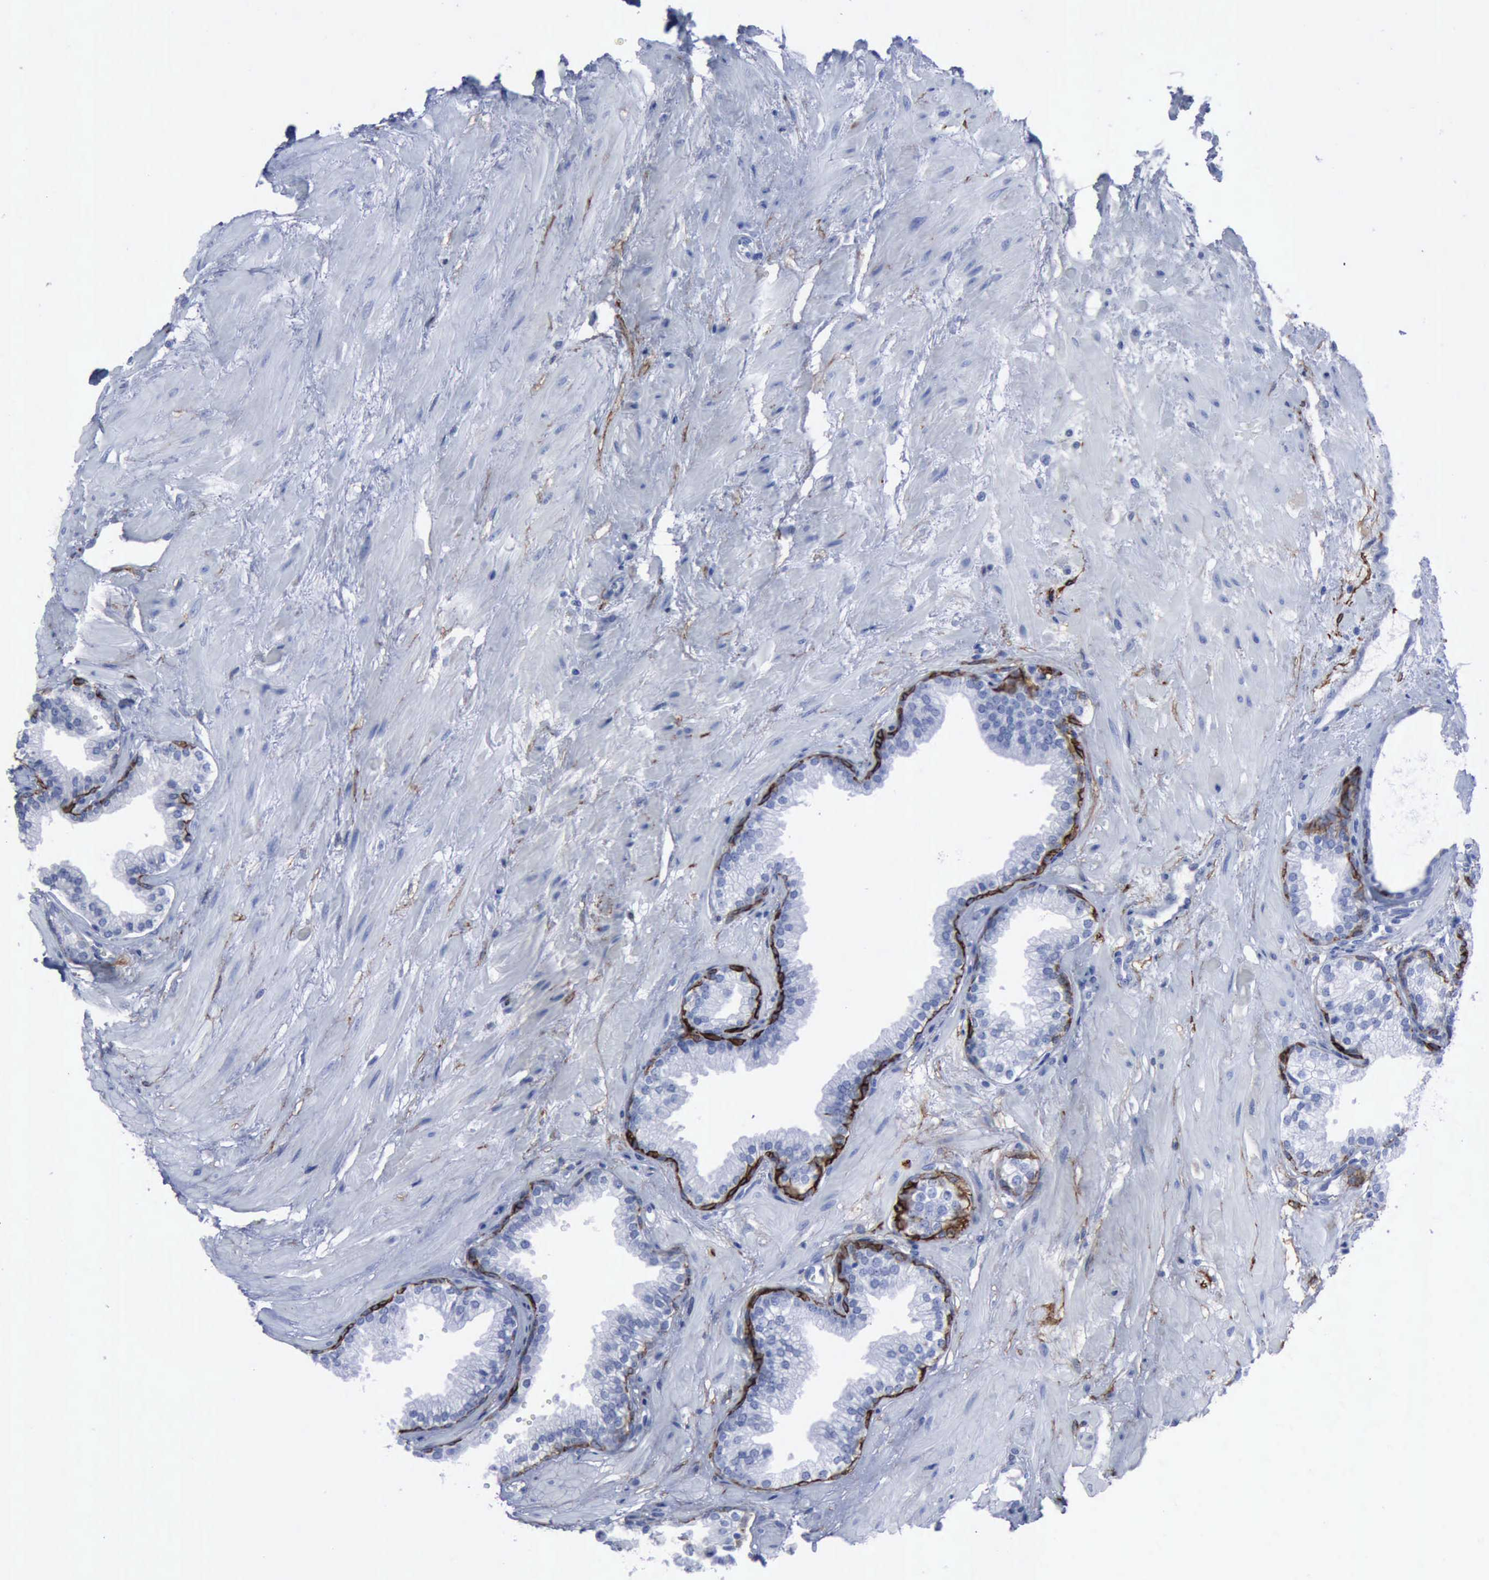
{"staining": {"intensity": "strong", "quantity": "<25%", "location": "none"}, "tissue": "prostate", "cell_type": "Glandular cells", "image_type": "normal", "snomed": [{"axis": "morphology", "description": "Normal tissue, NOS"}, {"axis": "topography", "description": "Prostate"}], "caption": "An image of prostate stained for a protein demonstrates strong None brown staining in glandular cells.", "gene": "NGFR", "patient": {"sex": "male", "age": 64}}